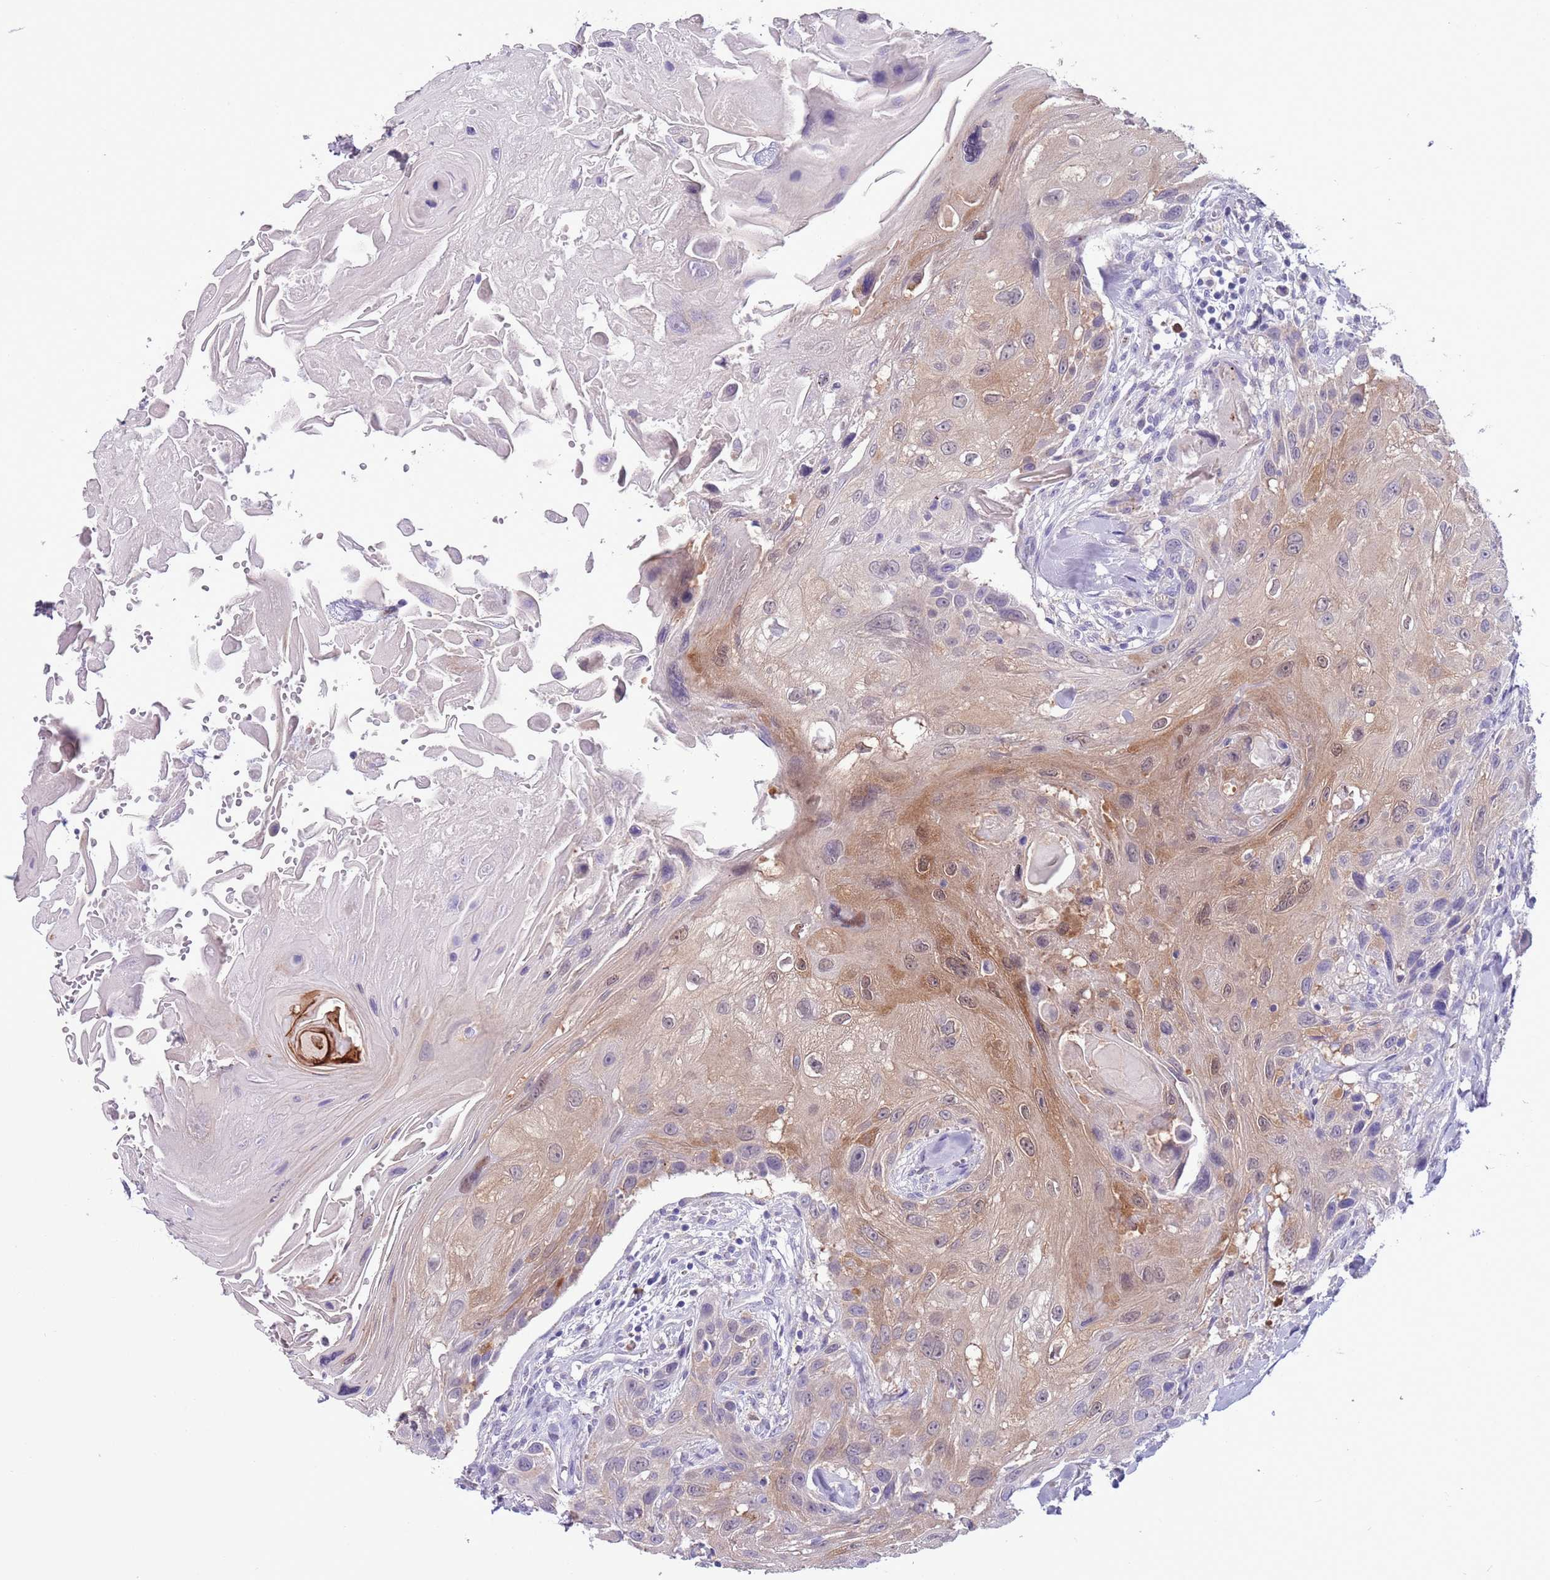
{"staining": {"intensity": "moderate", "quantity": "<25%", "location": "cytoplasmic/membranous"}, "tissue": "head and neck cancer", "cell_type": "Tumor cells", "image_type": "cancer", "snomed": [{"axis": "morphology", "description": "Squamous cell carcinoma, NOS"}, {"axis": "topography", "description": "Head-Neck"}], "caption": "Tumor cells exhibit low levels of moderate cytoplasmic/membranous positivity in about <25% of cells in human squamous cell carcinoma (head and neck).", "gene": "PFKFB2", "patient": {"sex": "male", "age": 81}}